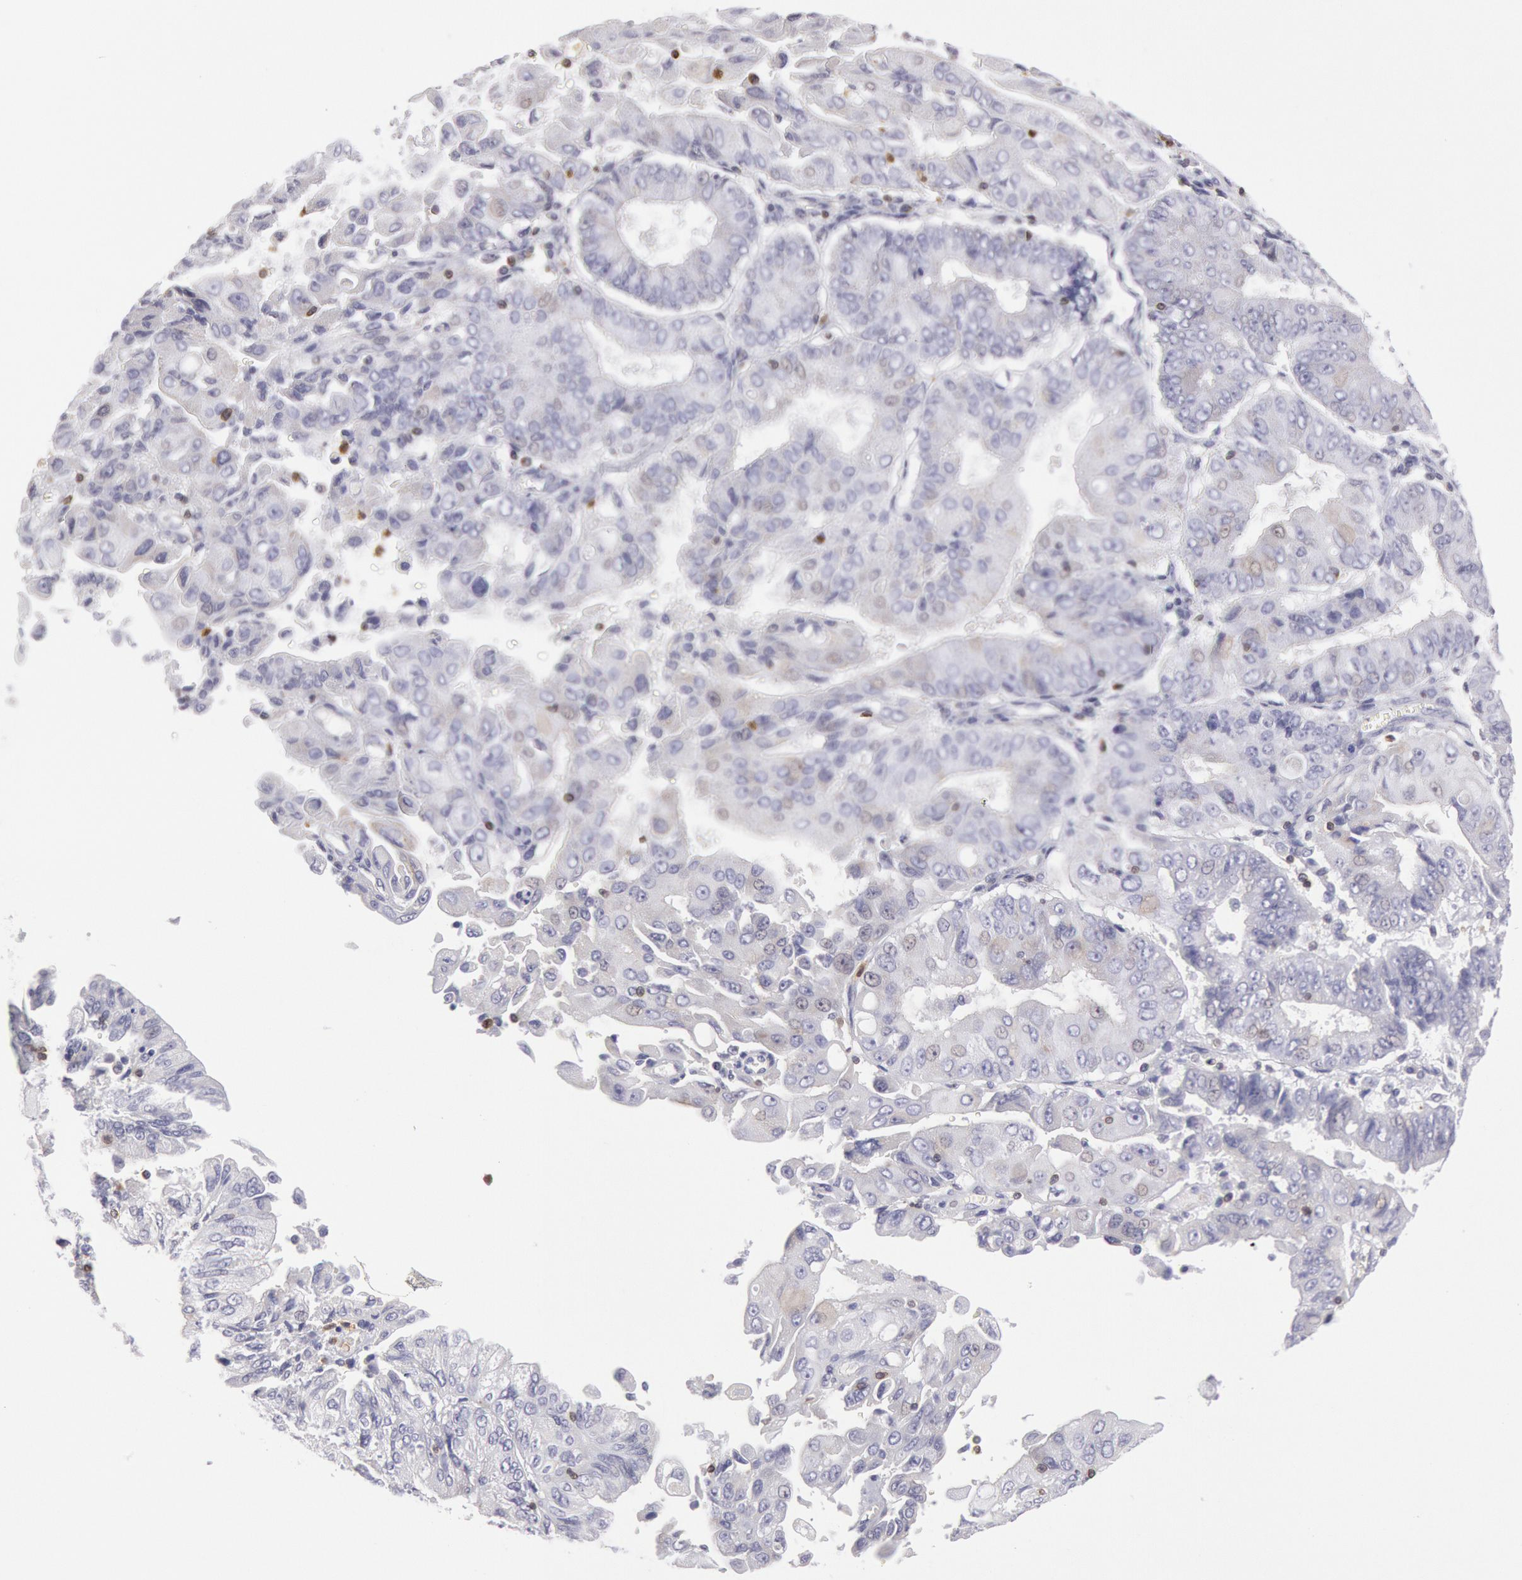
{"staining": {"intensity": "negative", "quantity": "none", "location": "none"}, "tissue": "endometrial cancer", "cell_type": "Tumor cells", "image_type": "cancer", "snomed": [{"axis": "morphology", "description": "Adenocarcinoma, NOS"}, {"axis": "topography", "description": "Endometrium"}], "caption": "An immunohistochemistry photomicrograph of endometrial adenocarcinoma is shown. There is no staining in tumor cells of endometrial adenocarcinoma.", "gene": "RAB27A", "patient": {"sex": "female", "age": 75}}